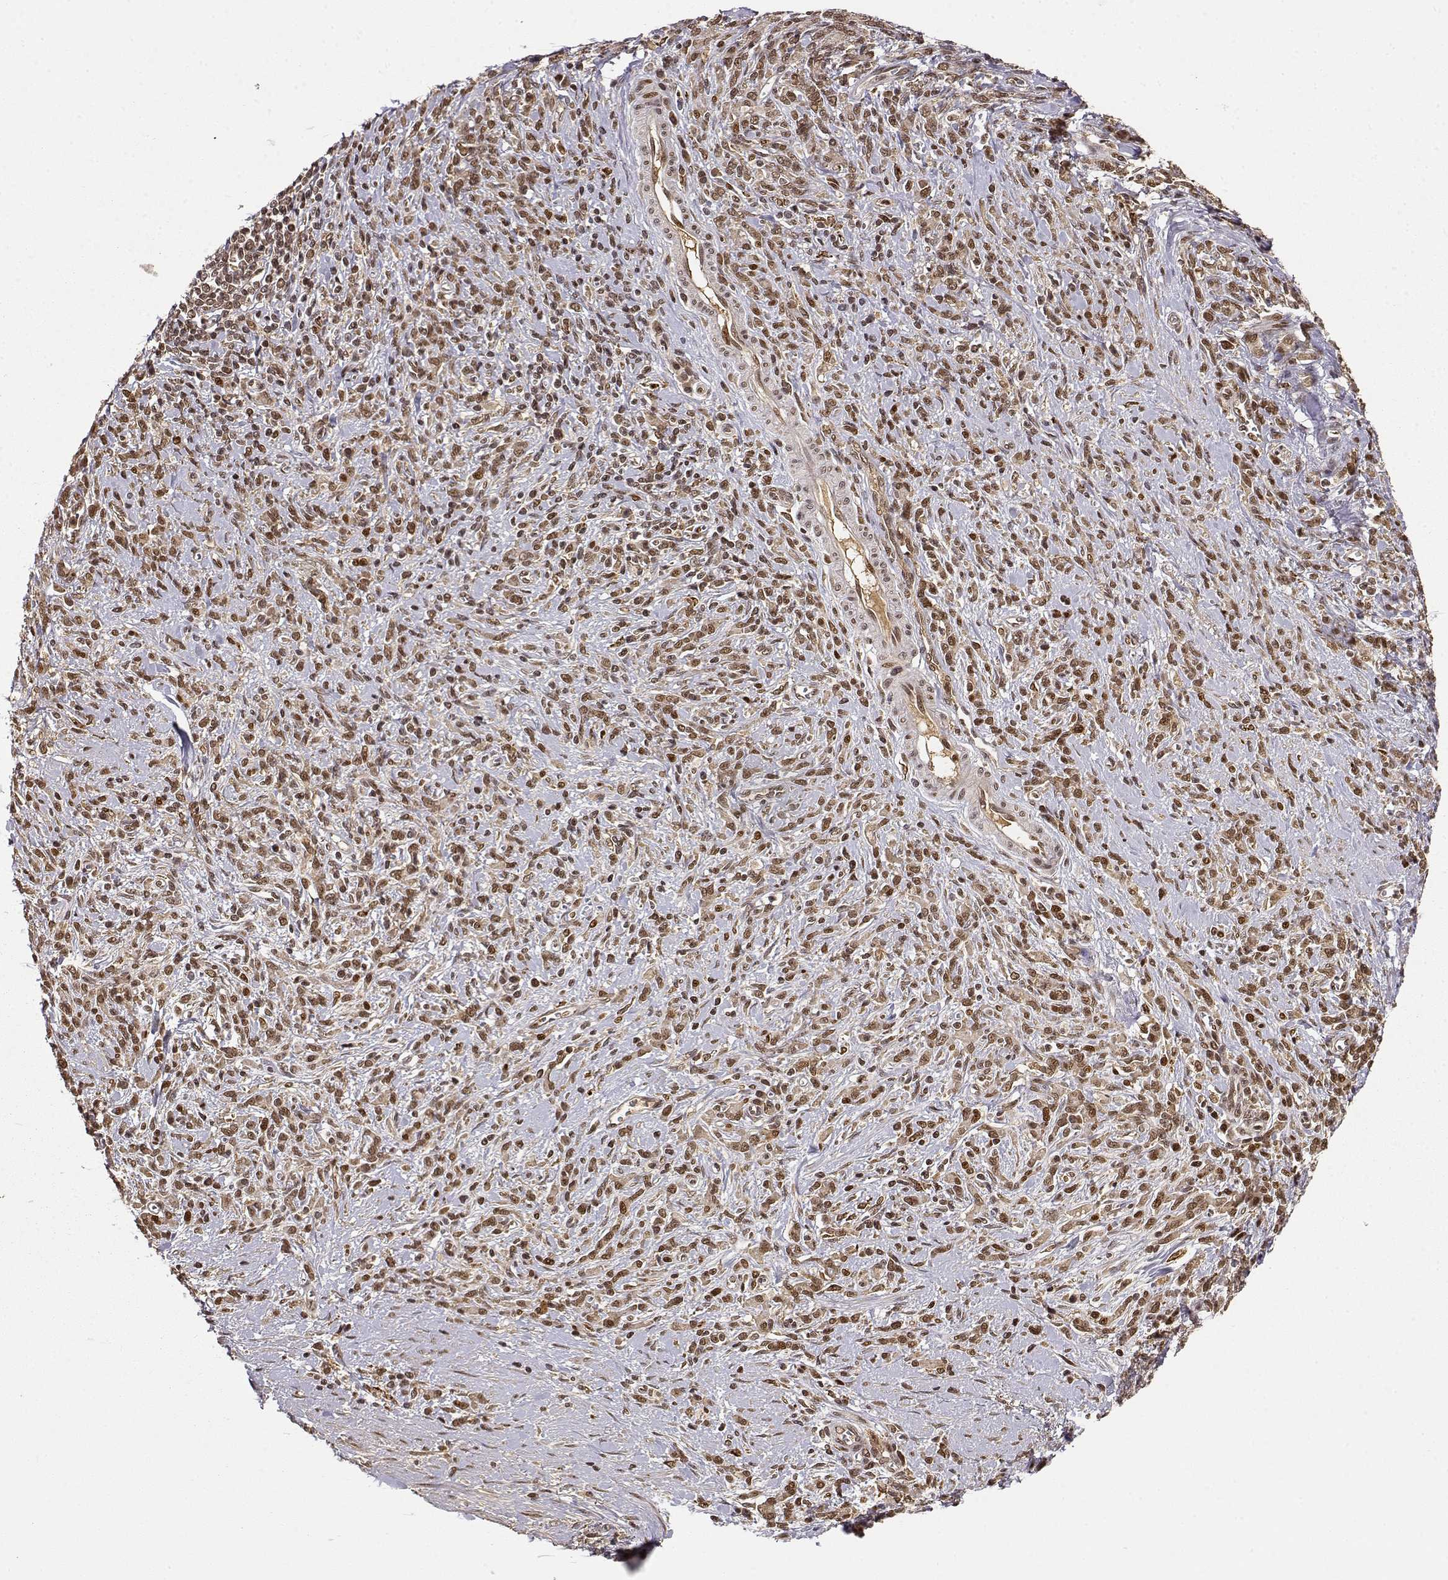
{"staining": {"intensity": "moderate", "quantity": ">75%", "location": "cytoplasmic/membranous,nuclear"}, "tissue": "stomach cancer", "cell_type": "Tumor cells", "image_type": "cancer", "snomed": [{"axis": "morphology", "description": "Adenocarcinoma, NOS"}, {"axis": "topography", "description": "Stomach"}], "caption": "Moderate cytoplasmic/membranous and nuclear staining for a protein is present in about >75% of tumor cells of stomach cancer using immunohistochemistry (IHC).", "gene": "MAEA", "patient": {"sex": "female", "age": 57}}